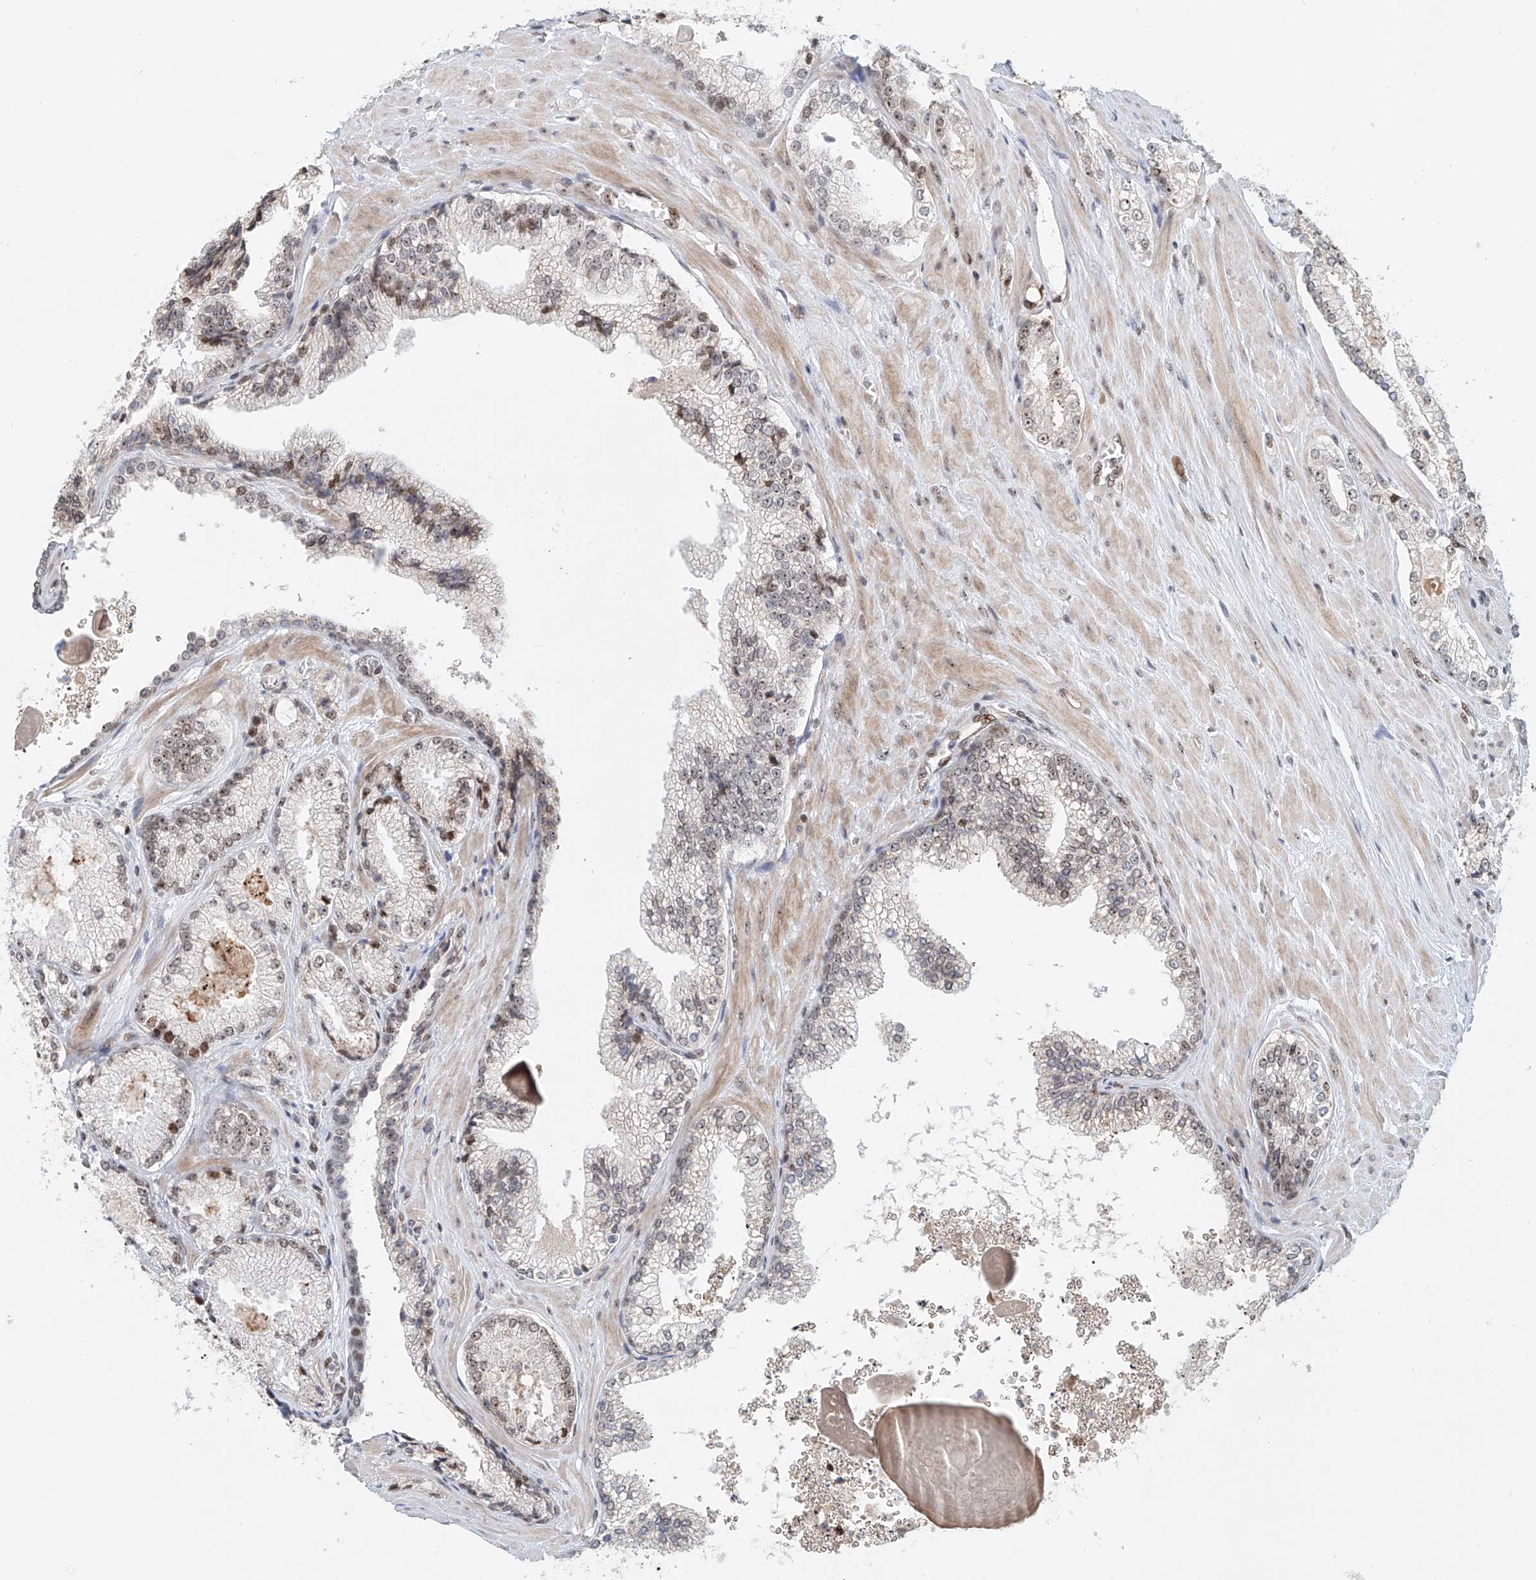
{"staining": {"intensity": "weak", "quantity": "25%-75%", "location": "nuclear"}, "tissue": "prostate cancer", "cell_type": "Tumor cells", "image_type": "cancer", "snomed": [{"axis": "morphology", "description": "Adenocarcinoma, High grade"}, {"axis": "topography", "description": "Prostate"}], "caption": "High-magnification brightfield microscopy of prostate cancer (high-grade adenocarcinoma) stained with DAB (brown) and counterstained with hematoxylin (blue). tumor cells exhibit weak nuclear expression is present in about25%-75% of cells. Ihc stains the protein of interest in brown and the nuclei are stained blue.", "gene": "PRUNE2", "patient": {"sex": "male", "age": 73}}